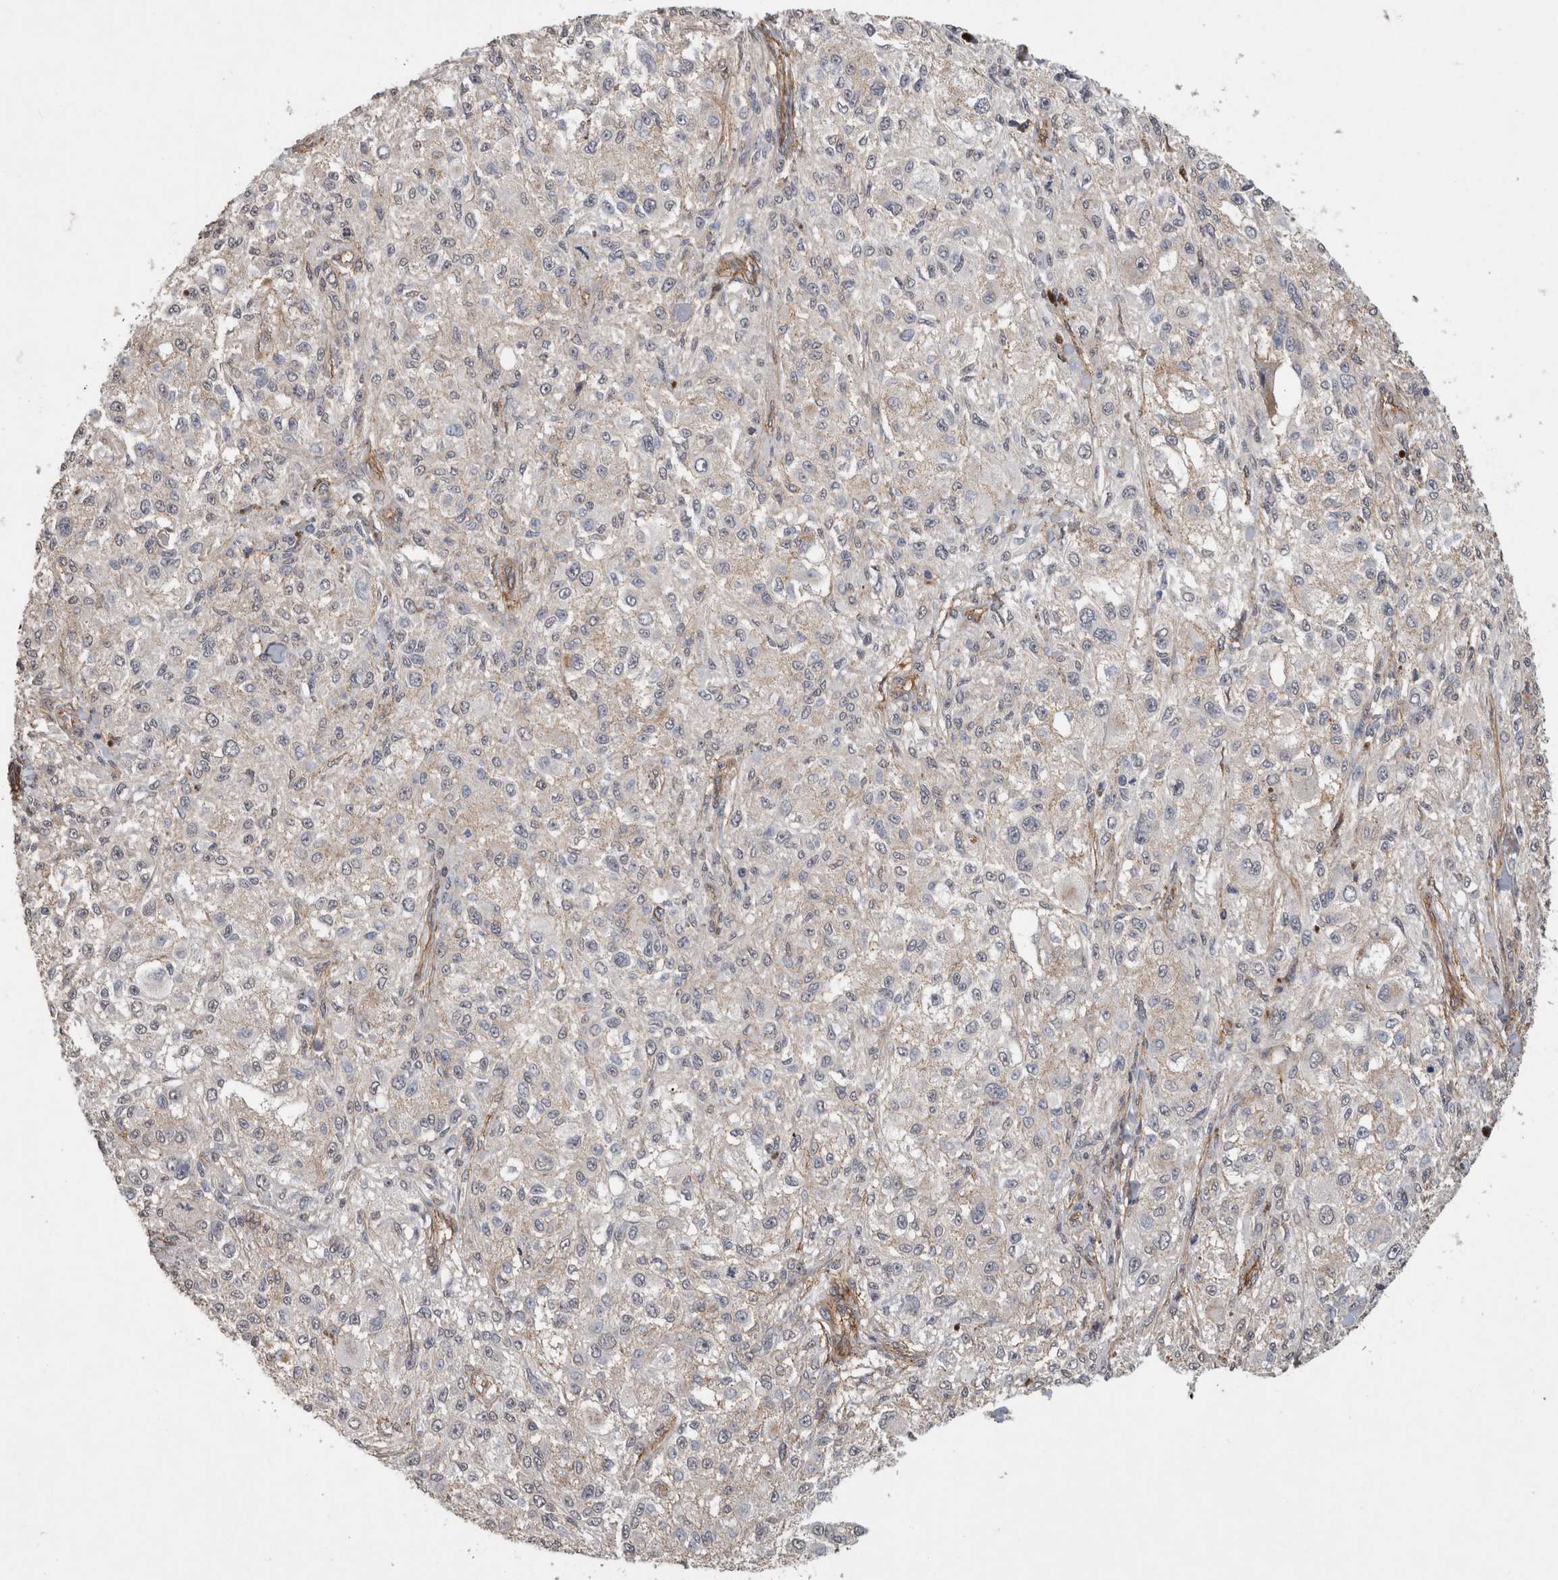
{"staining": {"intensity": "negative", "quantity": "none", "location": "none"}, "tissue": "melanoma", "cell_type": "Tumor cells", "image_type": "cancer", "snomed": [{"axis": "morphology", "description": "Necrosis, NOS"}, {"axis": "morphology", "description": "Malignant melanoma, NOS"}, {"axis": "topography", "description": "Skin"}], "caption": "IHC micrograph of neoplastic tissue: malignant melanoma stained with DAB (3,3'-diaminobenzidine) shows no significant protein expression in tumor cells.", "gene": "RECK", "patient": {"sex": "female", "age": 87}}